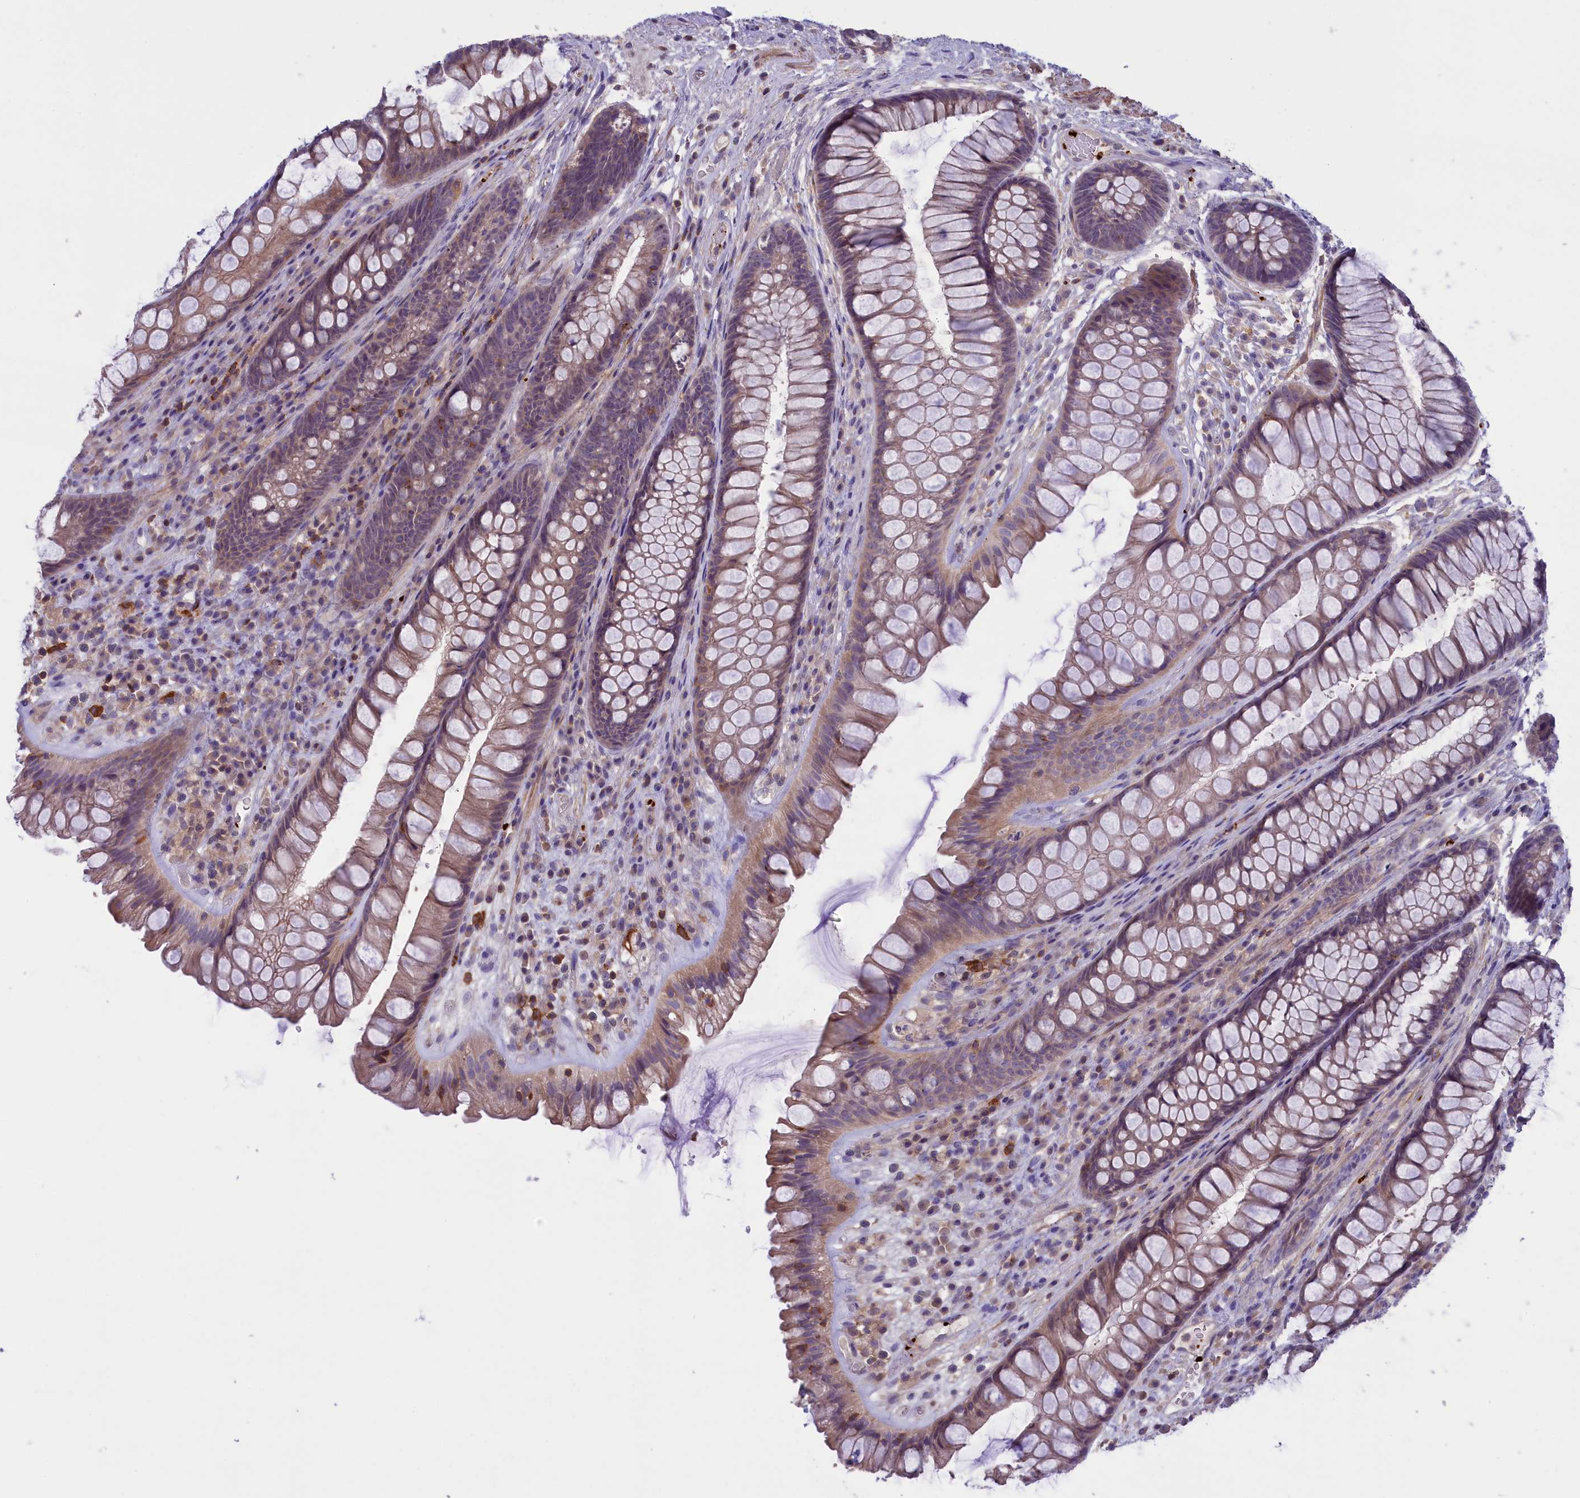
{"staining": {"intensity": "weak", "quantity": ">75%", "location": "cytoplasmic/membranous"}, "tissue": "rectum", "cell_type": "Glandular cells", "image_type": "normal", "snomed": [{"axis": "morphology", "description": "Normal tissue, NOS"}, {"axis": "topography", "description": "Rectum"}], "caption": "A photomicrograph of rectum stained for a protein displays weak cytoplasmic/membranous brown staining in glandular cells.", "gene": "HEATR3", "patient": {"sex": "male", "age": 74}}